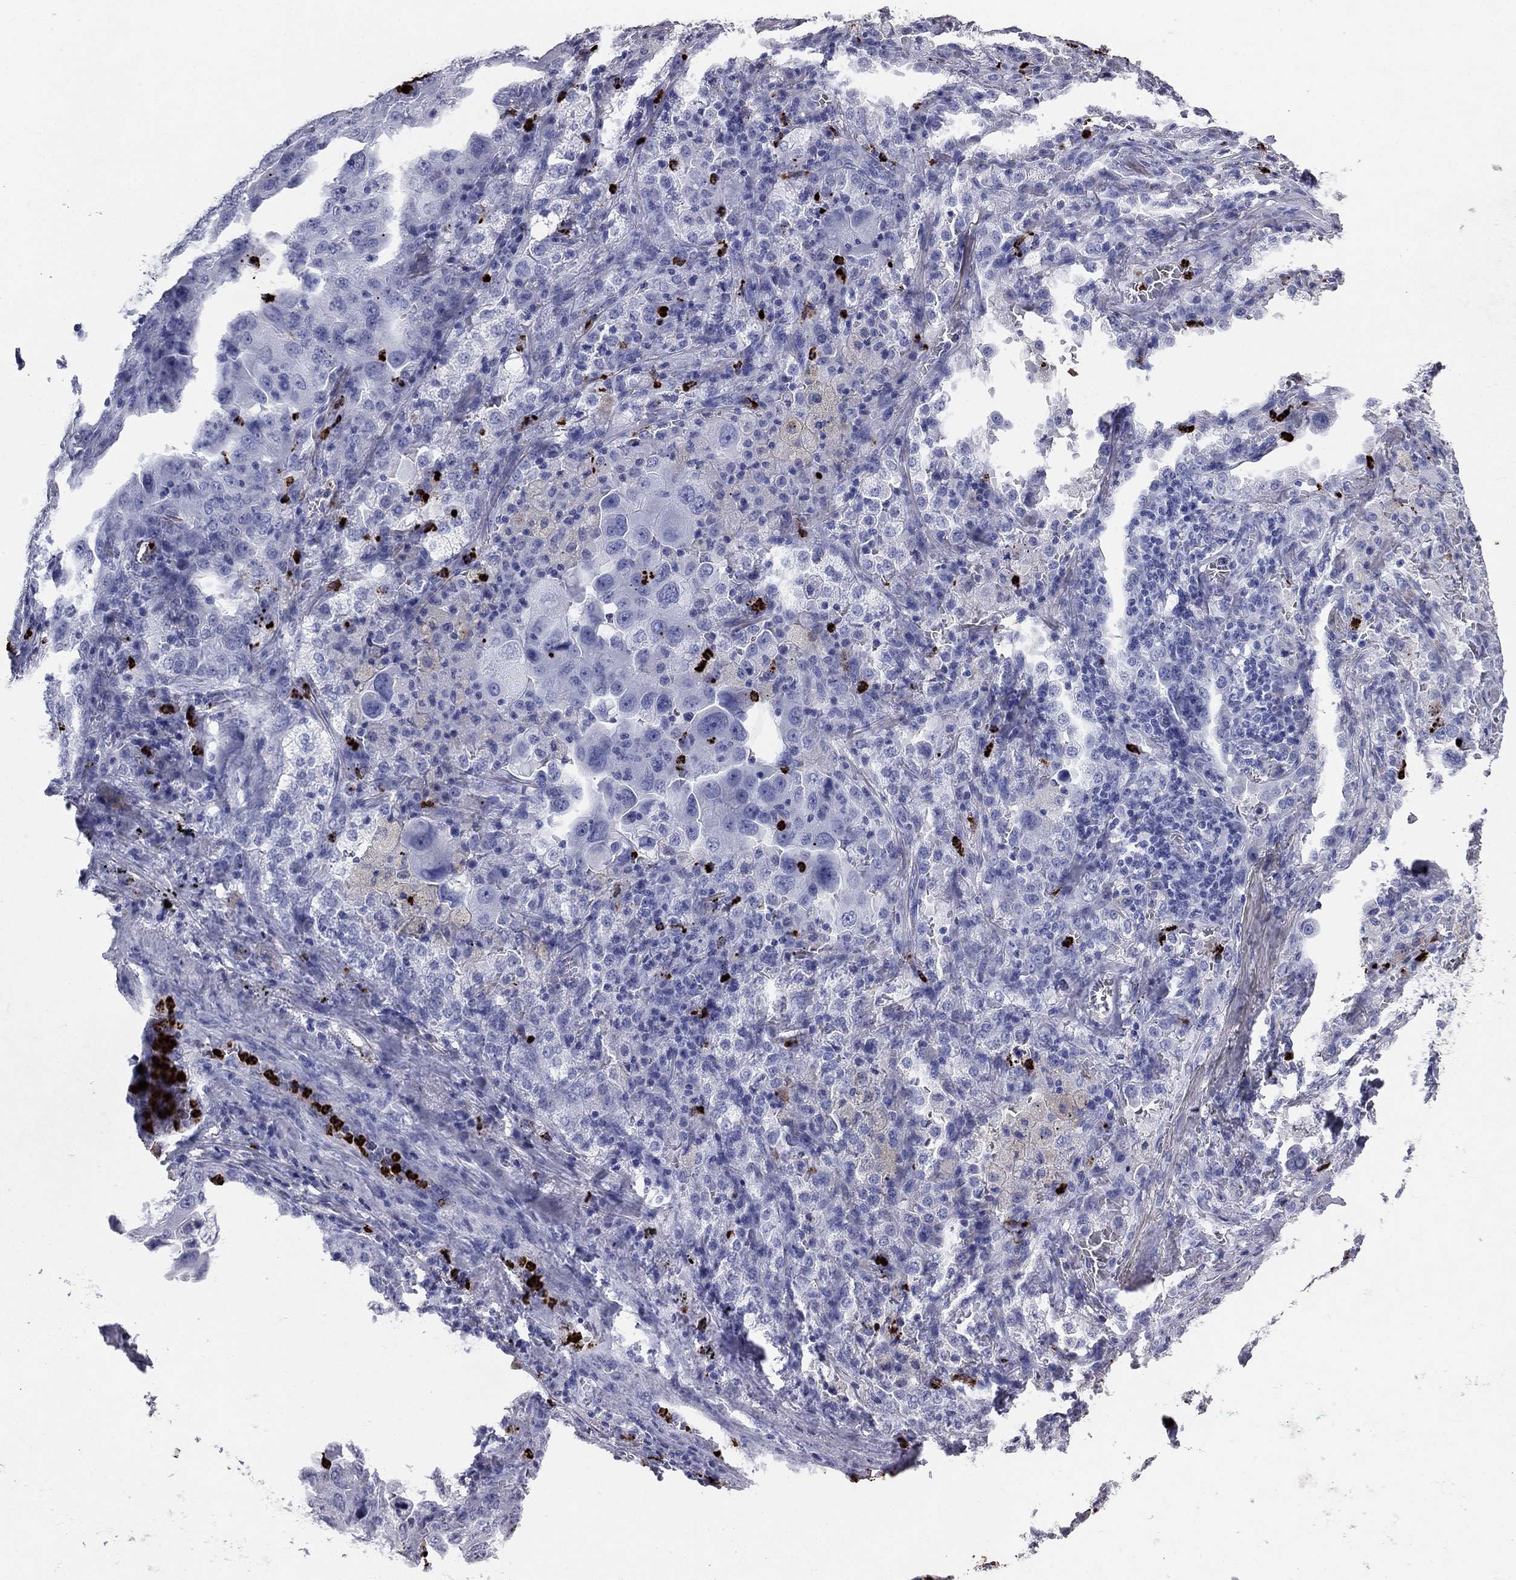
{"staining": {"intensity": "negative", "quantity": "none", "location": "none"}, "tissue": "lung cancer", "cell_type": "Tumor cells", "image_type": "cancer", "snomed": [{"axis": "morphology", "description": "Adenocarcinoma, NOS"}, {"axis": "topography", "description": "Lung"}], "caption": "Protein analysis of lung cancer exhibits no significant positivity in tumor cells.", "gene": "AZU1", "patient": {"sex": "female", "age": 61}}